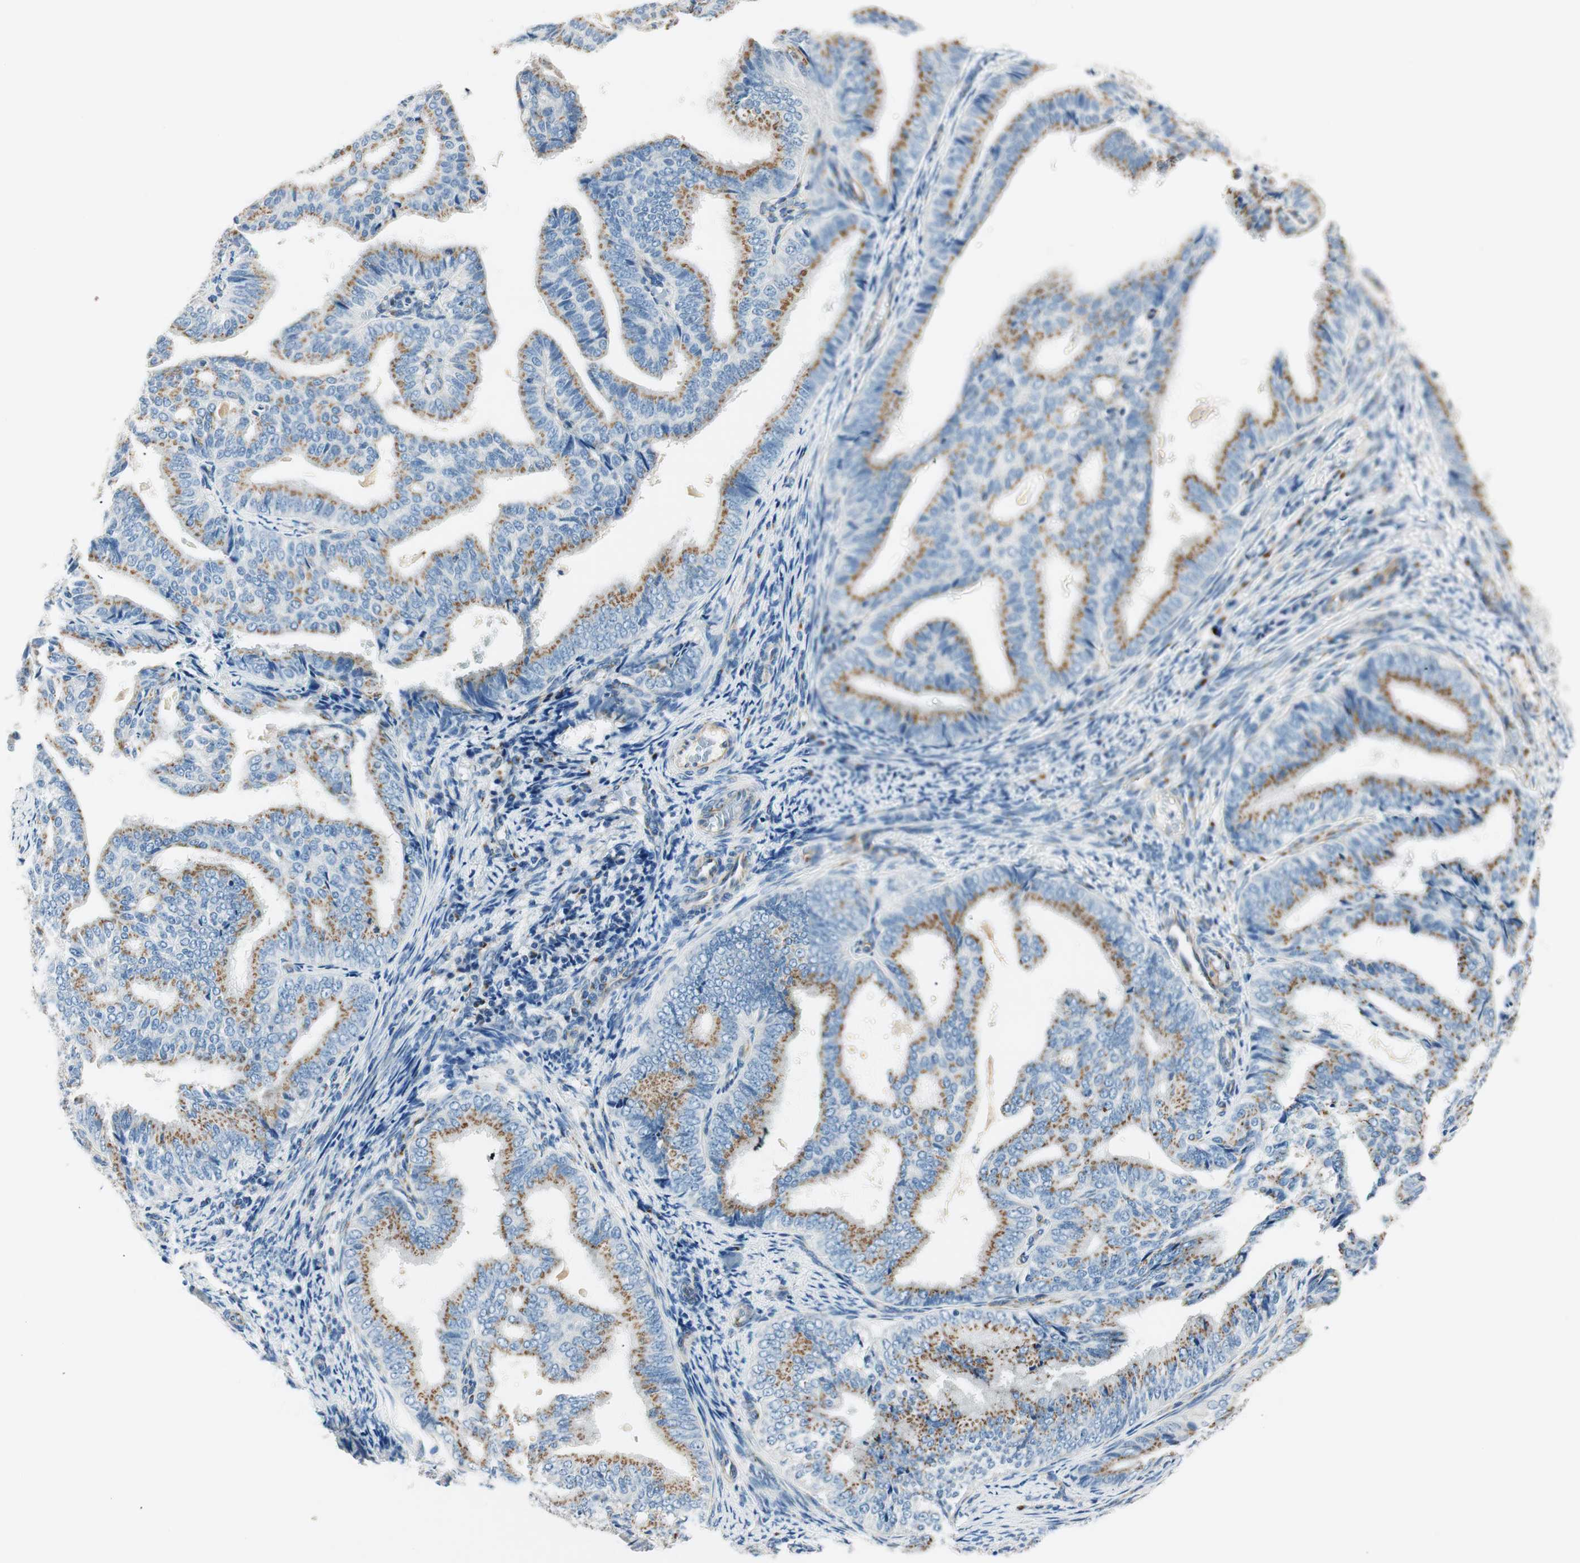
{"staining": {"intensity": "moderate", "quantity": ">75%", "location": "cytoplasmic/membranous"}, "tissue": "endometrial cancer", "cell_type": "Tumor cells", "image_type": "cancer", "snomed": [{"axis": "morphology", "description": "Adenocarcinoma, NOS"}, {"axis": "topography", "description": "Endometrium"}], "caption": "Immunohistochemistry micrograph of neoplastic tissue: adenocarcinoma (endometrial) stained using immunohistochemistry exhibits medium levels of moderate protein expression localized specifically in the cytoplasmic/membranous of tumor cells, appearing as a cytoplasmic/membranous brown color.", "gene": "TMF1", "patient": {"sex": "female", "age": 58}}